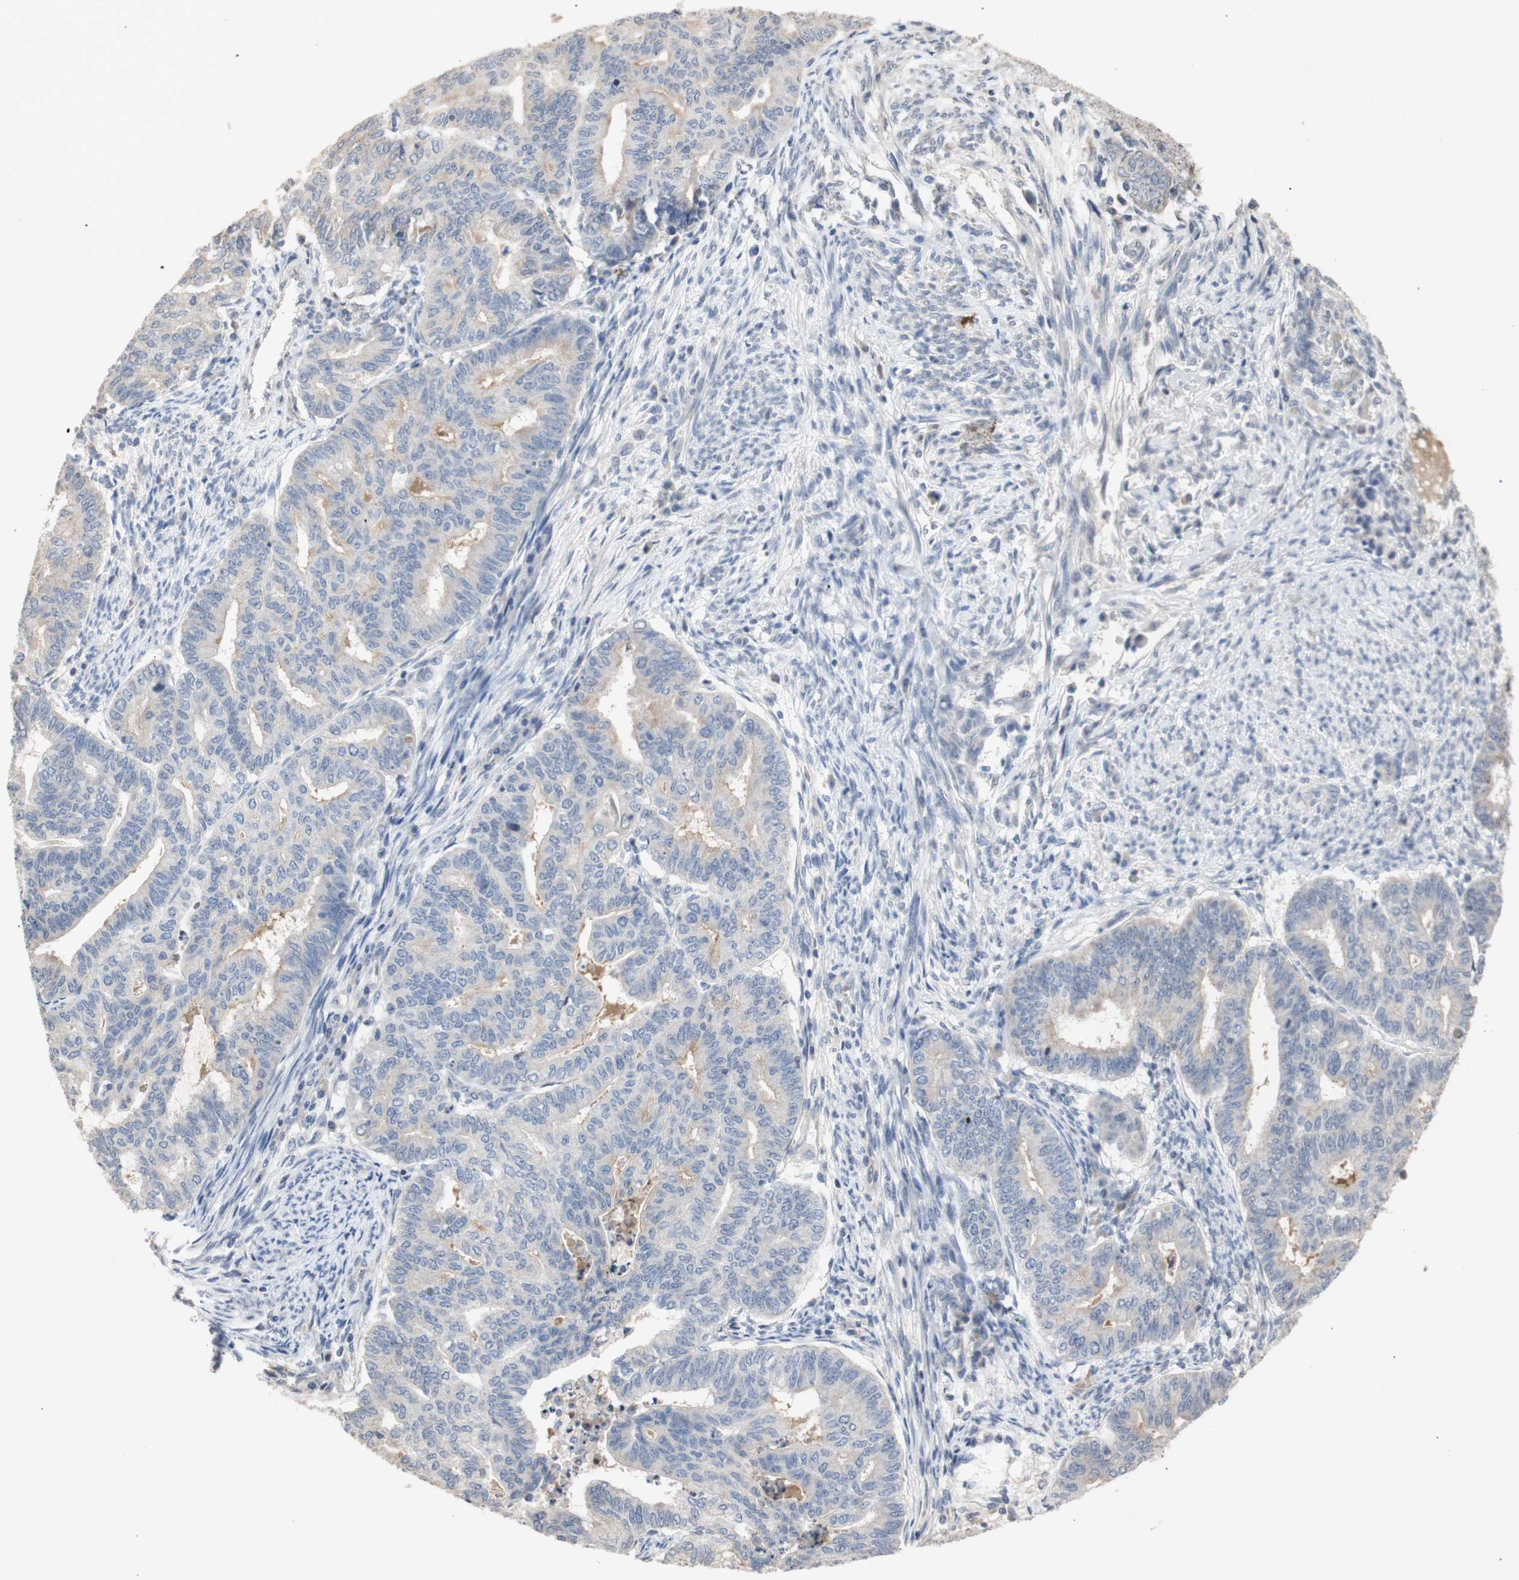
{"staining": {"intensity": "negative", "quantity": "none", "location": "none"}, "tissue": "endometrial cancer", "cell_type": "Tumor cells", "image_type": "cancer", "snomed": [{"axis": "morphology", "description": "Adenocarcinoma, NOS"}, {"axis": "topography", "description": "Endometrium"}], "caption": "There is no significant expression in tumor cells of endometrial cancer. (Immunohistochemistry, brightfield microscopy, high magnification).", "gene": "FOSB", "patient": {"sex": "female", "age": 79}}